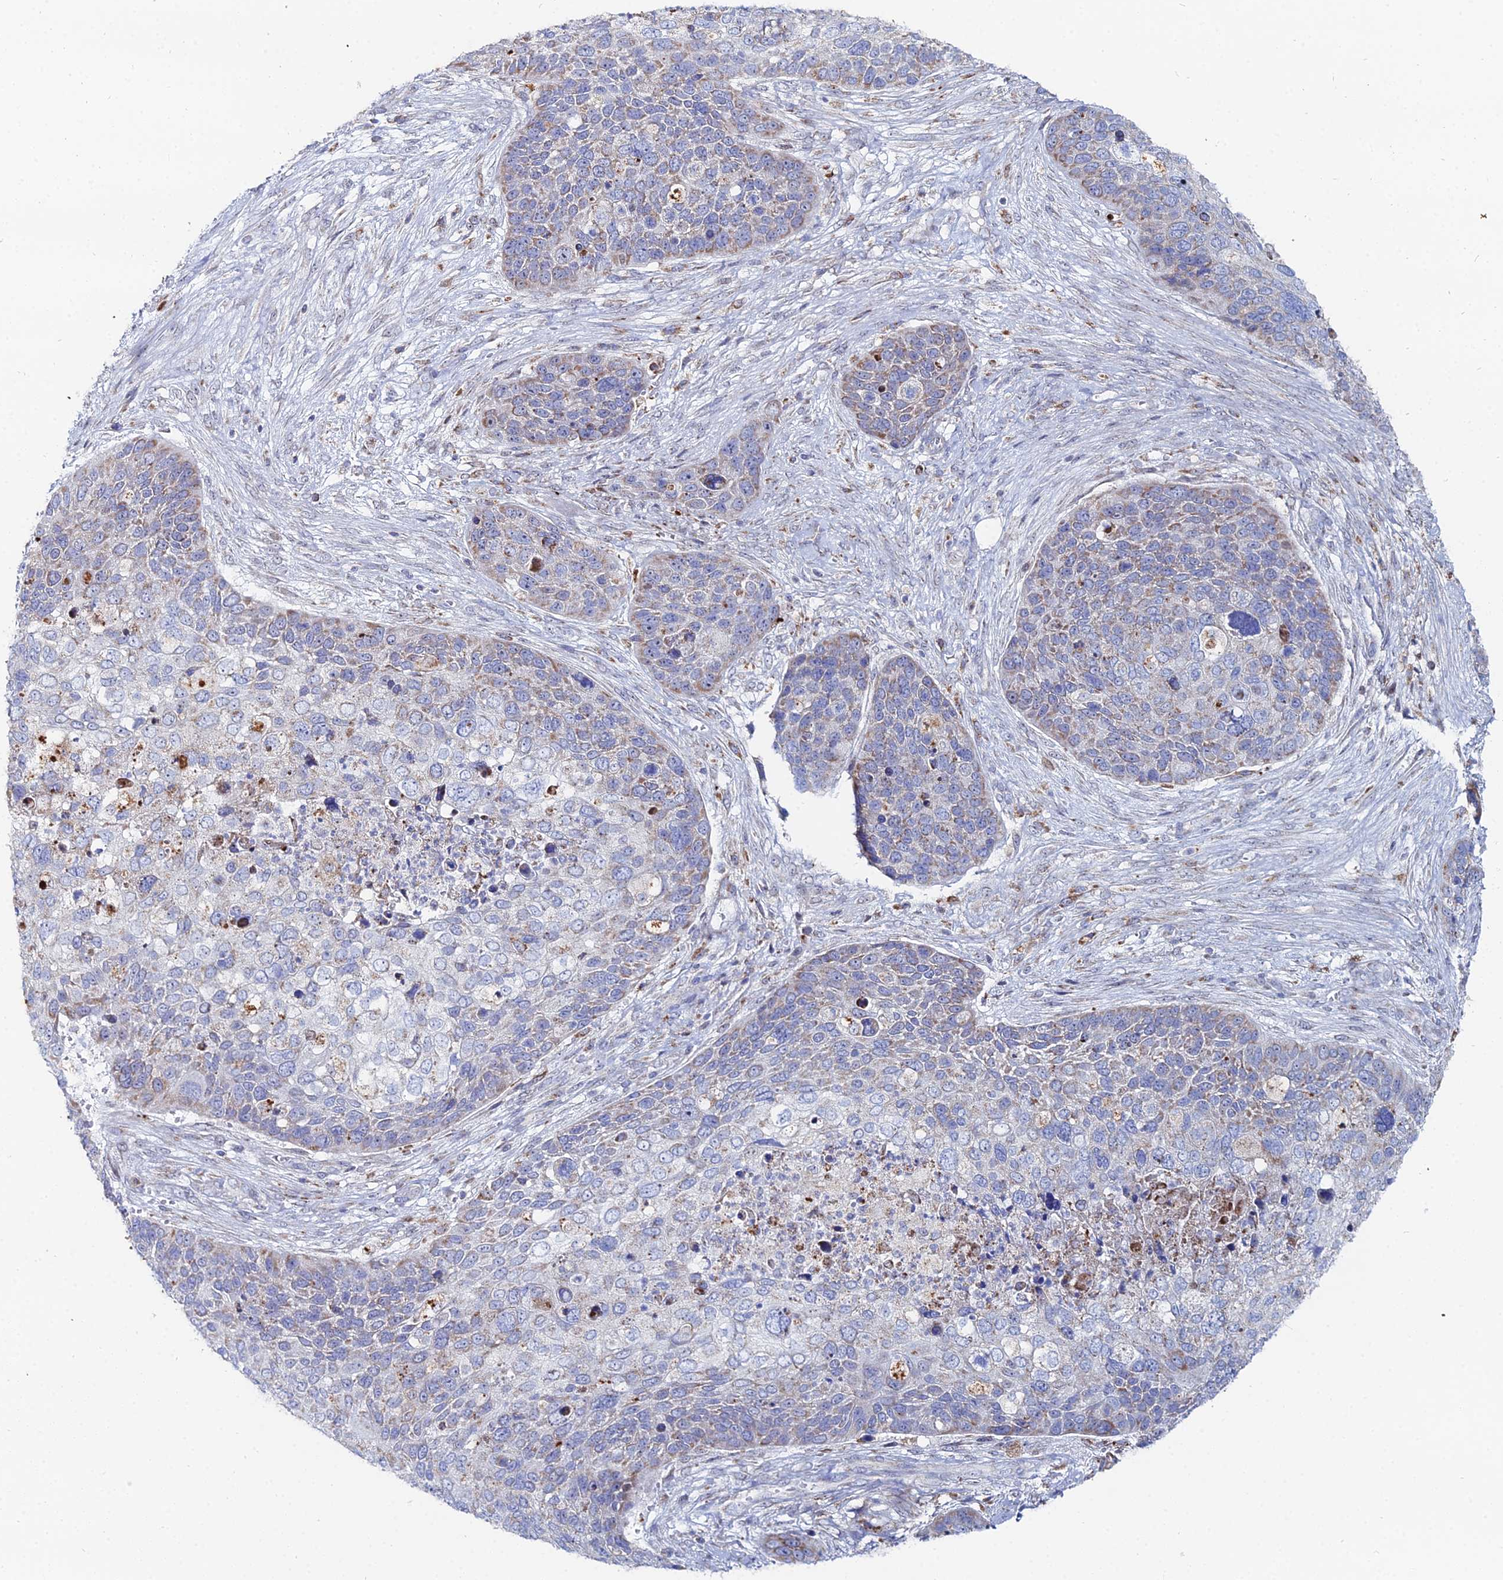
{"staining": {"intensity": "moderate", "quantity": "<25%", "location": "cytoplasmic/membranous"}, "tissue": "skin cancer", "cell_type": "Tumor cells", "image_type": "cancer", "snomed": [{"axis": "morphology", "description": "Basal cell carcinoma"}, {"axis": "topography", "description": "Skin"}], "caption": "Immunohistochemical staining of skin cancer shows low levels of moderate cytoplasmic/membranous expression in about <25% of tumor cells.", "gene": "MPC1", "patient": {"sex": "female", "age": 74}}